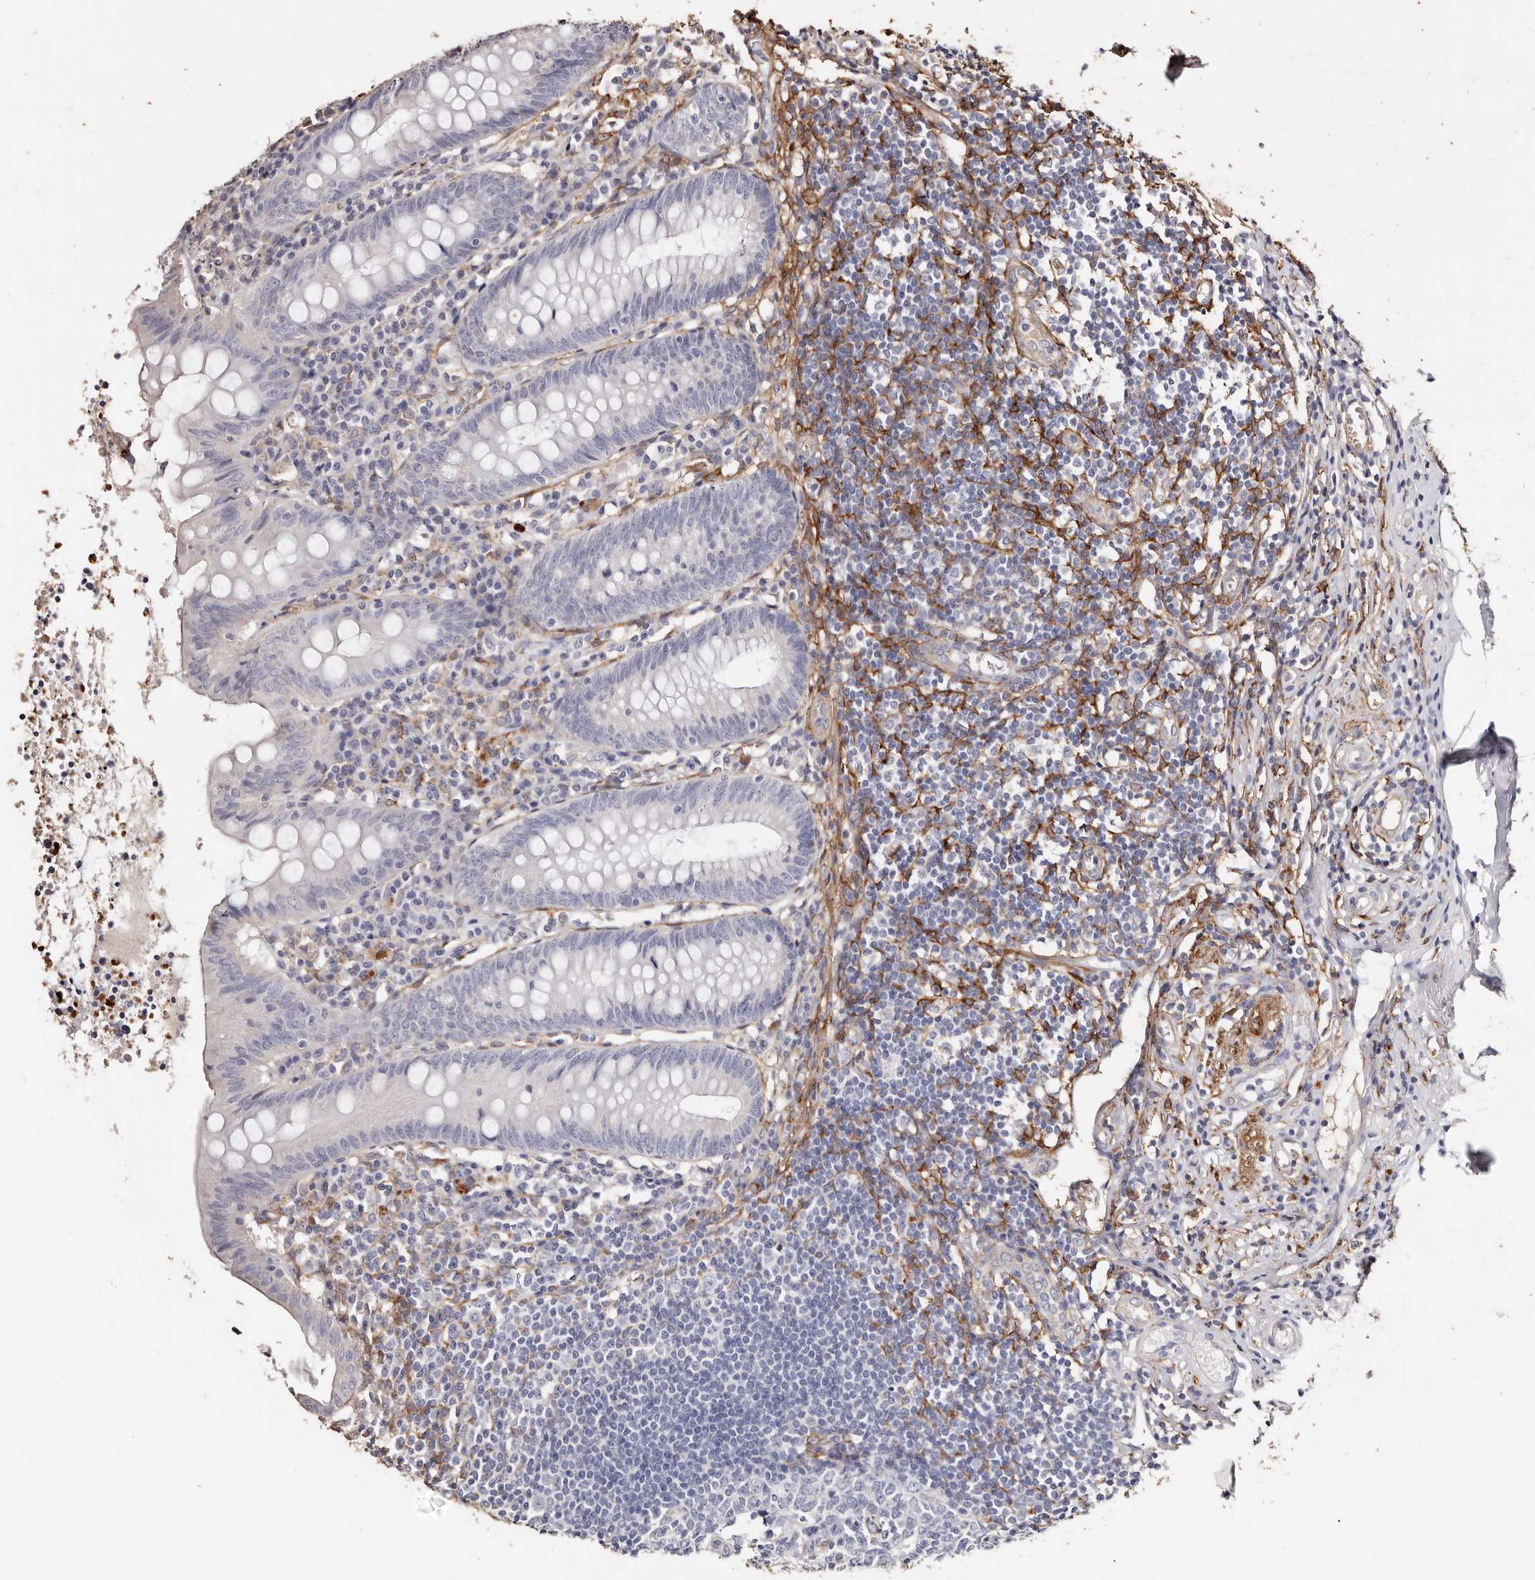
{"staining": {"intensity": "negative", "quantity": "none", "location": "none"}, "tissue": "appendix", "cell_type": "Glandular cells", "image_type": "normal", "snomed": [{"axis": "morphology", "description": "Normal tissue, NOS"}, {"axis": "topography", "description": "Appendix"}], "caption": "Immunohistochemistry of unremarkable appendix displays no expression in glandular cells. Brightfield microscopy of IHC stained with DAB (brown) and hematoxylin (blue), captured at high magnification.", "gene": "TGM2", "patient": {"sex": "female", "age": 54}}